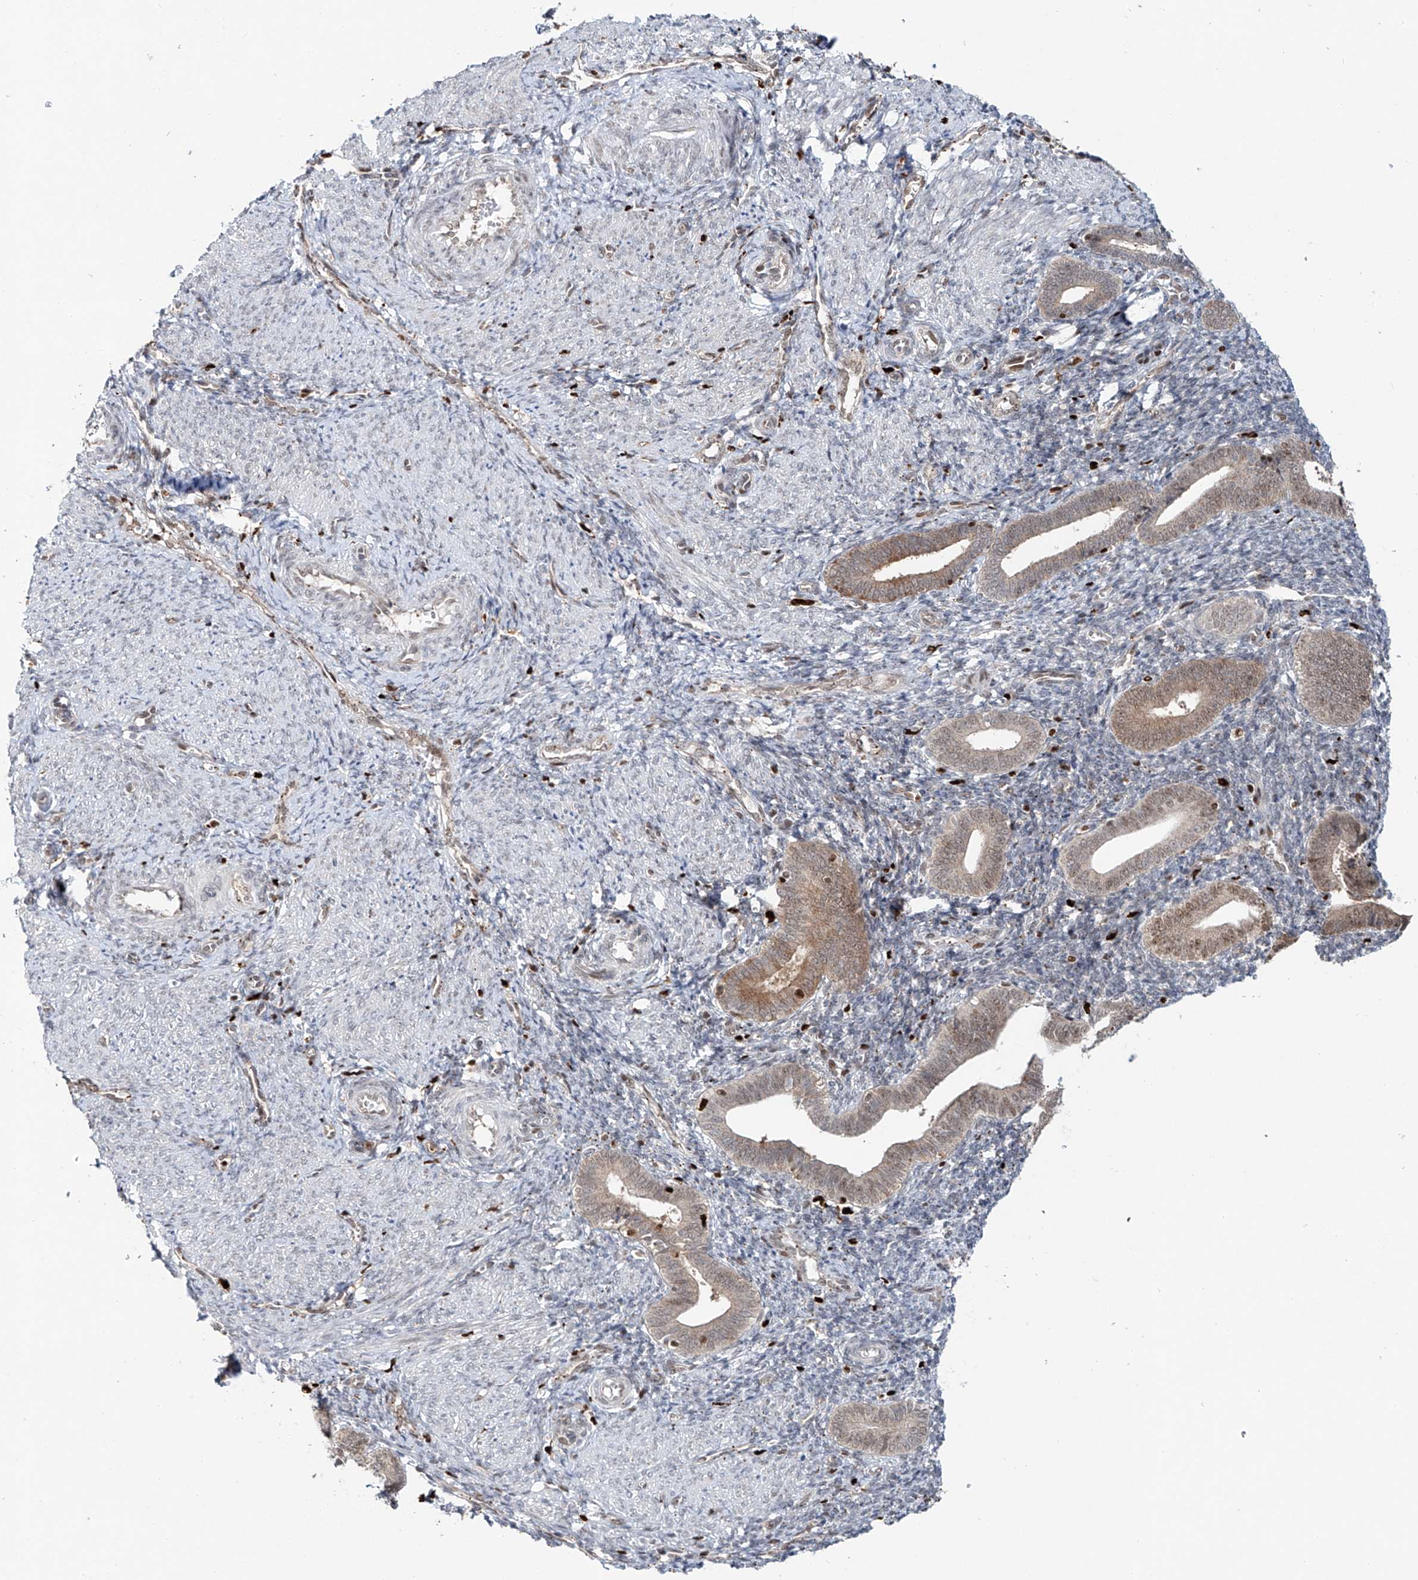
{"staining": {"intensity": "negative", "quantity": "none", "location": "none"}, "tissue": "endometrium", "cell_type": "Cells in endometrial stroma", "image_type": "normal", "snomed": [{"axis": "morphology", "description": "Normal tissue, NOS"}, {"axis": "topography", "description": "Uterus"}, {"axis": "topography", "description": "Endometrium"}], "caption": "An immunohistochemistry (IHC) micrograph of unremarkable endometrium is shown. There is no staining in cells in endometrial stroma of endometrium.", "gene": "DZIP1L", "patient": {"sex": "female", "age": 33}}